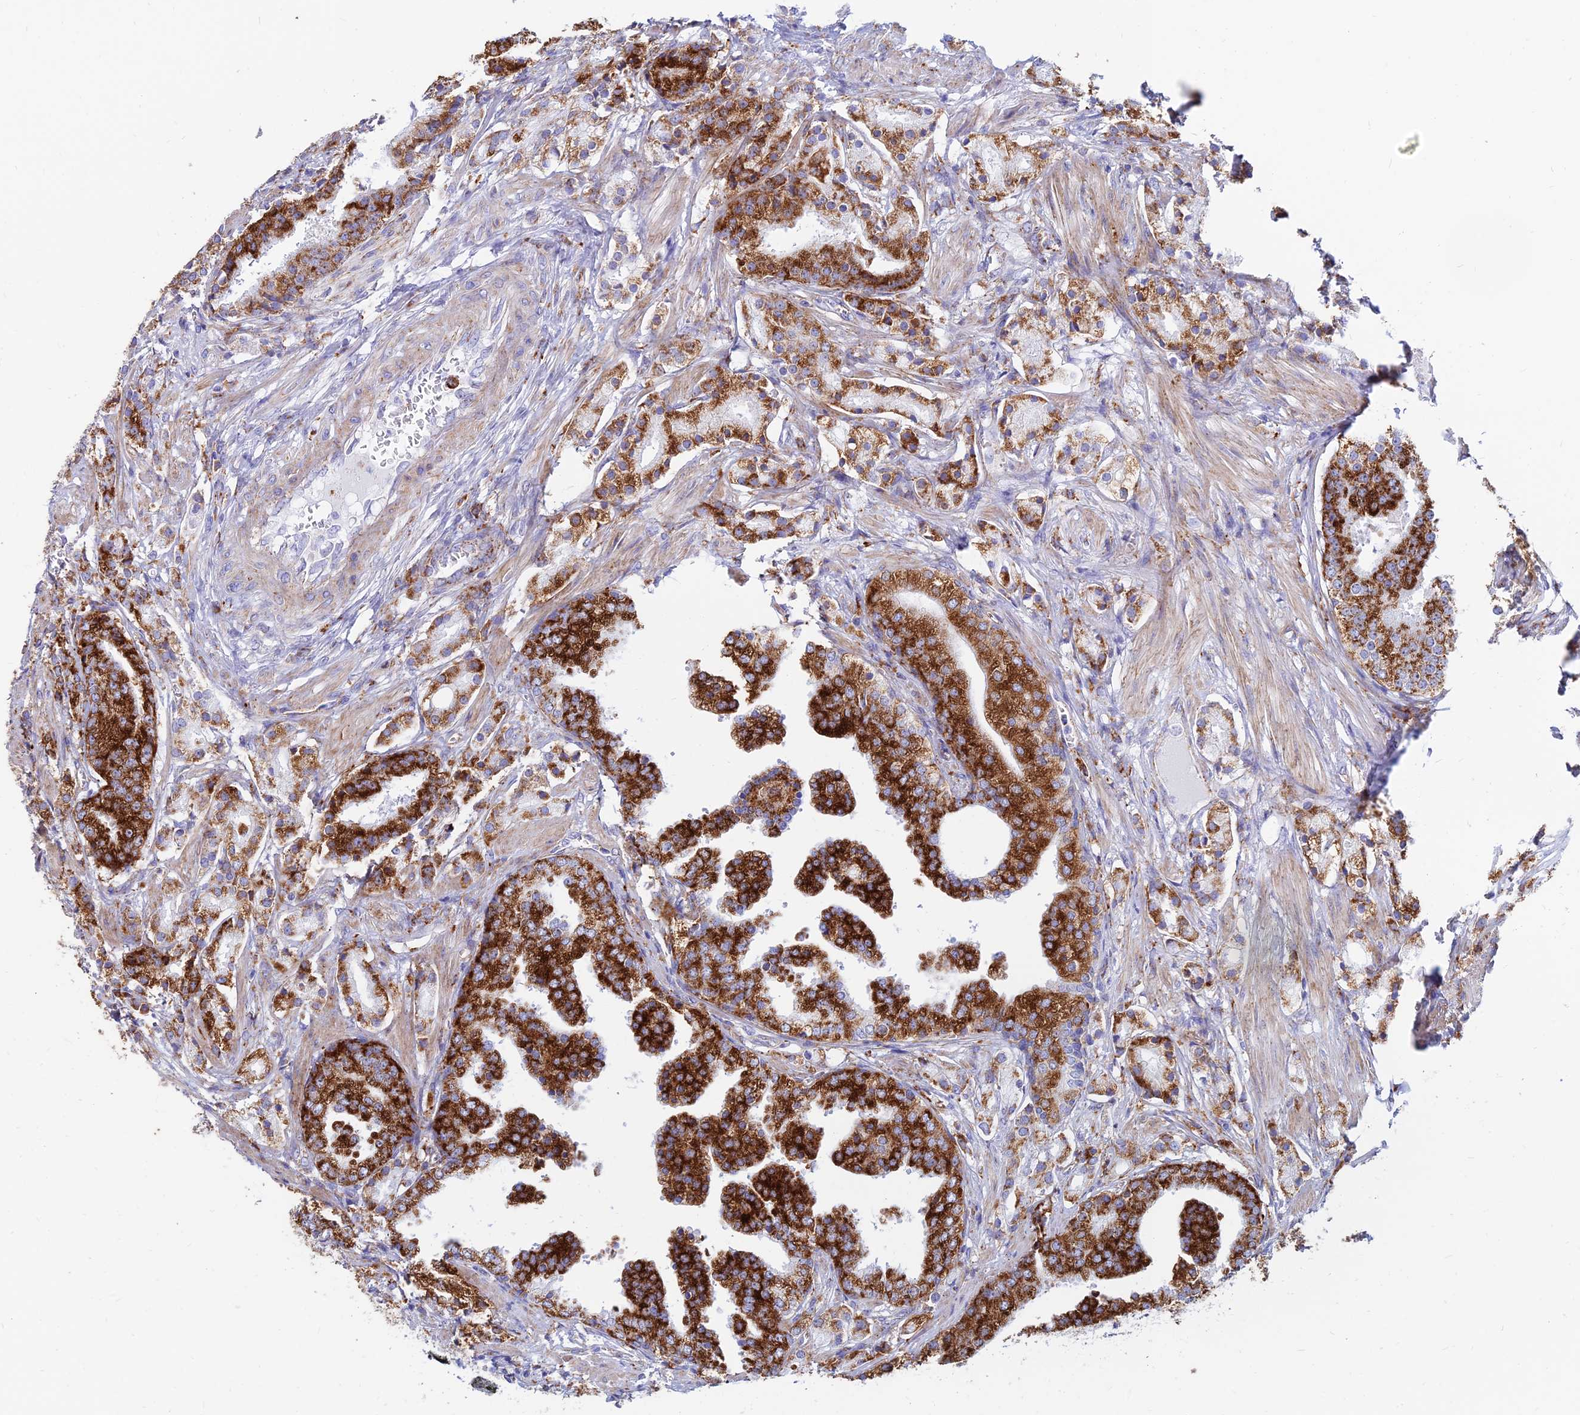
{"staining": {"intensity": "strong", "quantity": ">75%", "location": "cytoplasmic/membranous"}, "tissue": "prostate cancer", "cell_type": "Tumor cells", "image_type": "cancer", "snomed": [{"axis": "morphology", "description": "Adenocarcinoma, High grade"}, {"axis": "topography", "description": "Prostate"}], "caption": "Strong cytoplasmic/membranous expression for a protein is present in about >75% of tumor cells of high-grade adenocarcinoma (prostate) using immunohistochemistry.", "gene": "SPNS1", "patient": {"sex": "male", "age": 50}}